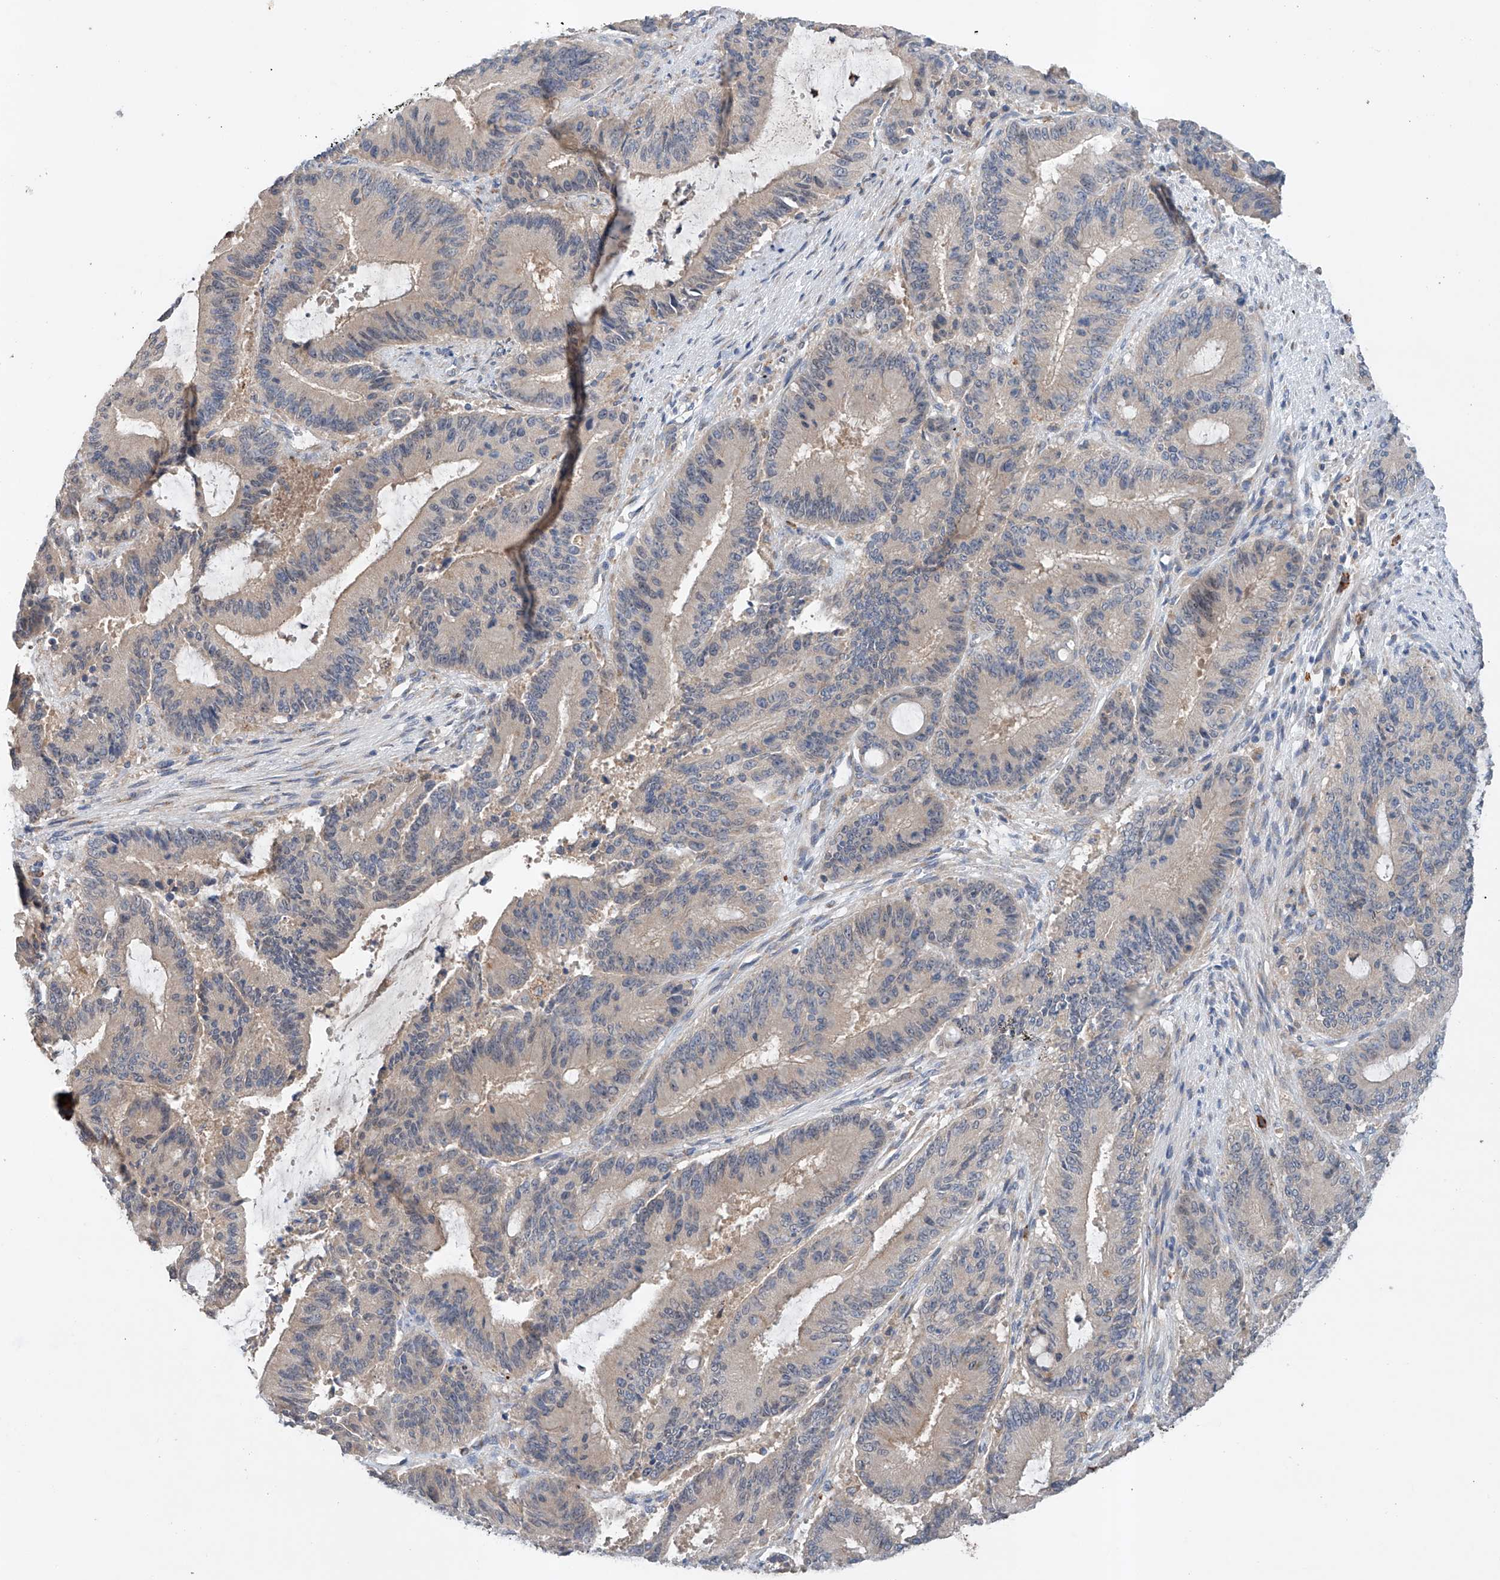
{"staining": {"intensity": "weak", "quantity": "<25%", "location": "cytoplasmic/membranous"}, "tissue": "liver cancer", "cell_type": "Tumor cells", "image_type": "cancer", "snomed": [{"axis": "morphology", "description": "Normal tissue, NOS"}, {"axis": "morphology", "description": "Cholangiocarcinoma"}, {"axis": "topography", "description": "Liver"}, {"axis": "topography", "description": "Peripheral nerve tissue"}], "caption": "Immunohistochemical staining of human liver cholangiocarcinoma demonstrates no significant expression in tumor cells. The staining was performed using DAB (3,3'-diaminobenzidine) to visualize the protein expression in brown, while the nuclei were stained in blue with hematoxylin (Magnification: 20x).", "gene": "GPC4", "patient": {"sex": "female", "age": 73}}